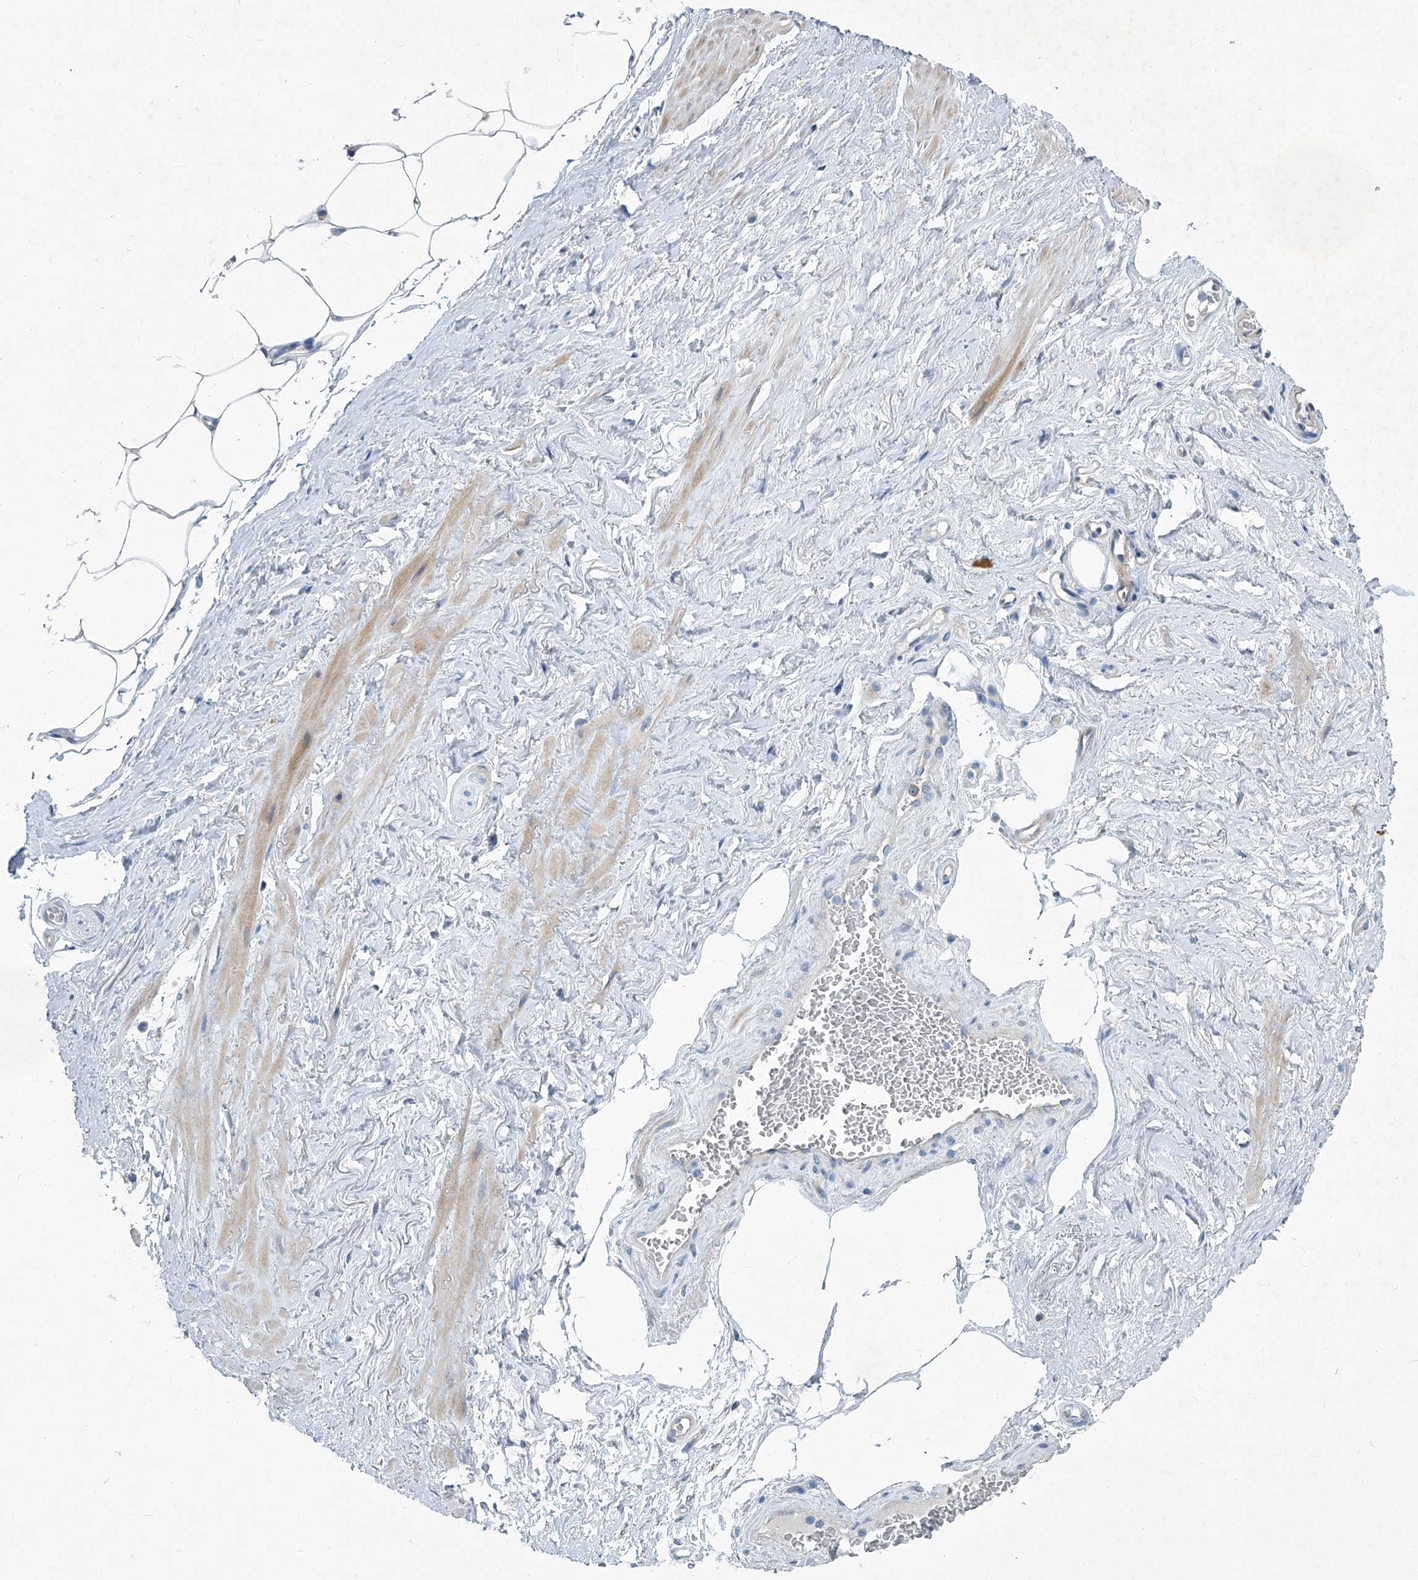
{"staining": {"intensity": "negative", "quantity": "none", "location": "none"}, "tissue": "adipose tissue", "cell_type": "Adipocytes", "image_type": "normal", "snomed": [{"axis": "morphology", "description": "Normal tissue, NOS"}, {"axis": "morphology", "description": "Adenocarcinoma, Low grade"}, {"axis": "topography", "description": "Prostate"}, {"axis": "topography", "description": "Peripheral nerve tissue"}], "caption": "Immunohistochemistry (IHC) photomicrograph of benign adipose tissue: adipose tissue stained with DAB (3,3'-diaminobenzidine) reveals no significant protein positivity in adipocytes.", "gene": "SLC26A11", "patient": {"sex": "male", "age": 63}}